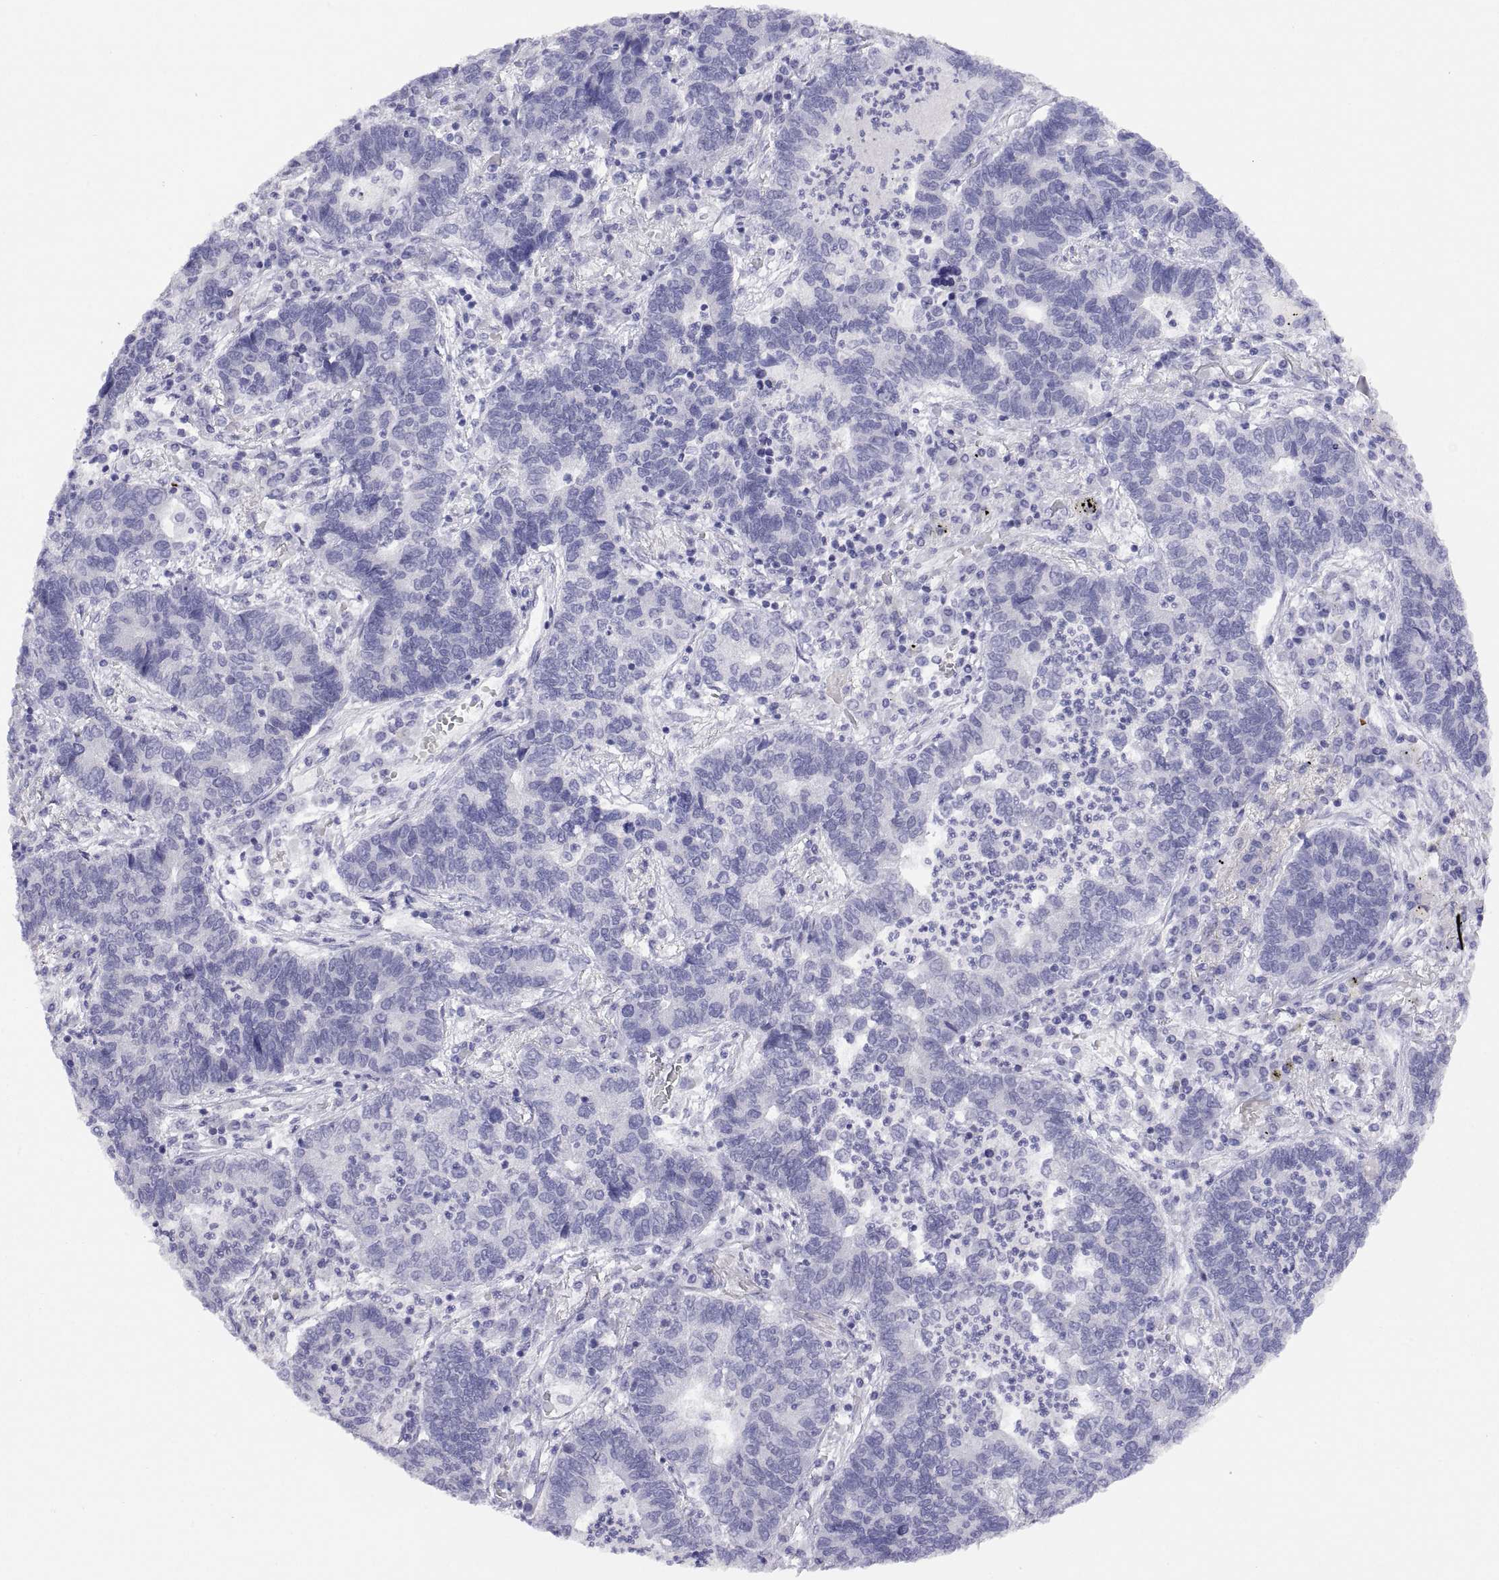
{"staining": {"intensity": "negative", "quantity": "none", "location": "none"}, "tissue": "lung cancer", "cell_type": "Tumor cells", "image_type": "cancer", "snomed": [{"axis": "morphology", "description": "Adenocarcinoma, NOS"}, {"axis": "topography", "description": "Lung"}], "caption": "An image of human lung cancer is negative for staining in tumor cells.", "gene": "VSX2", "patient": {"sex": "female", "age": 57}}